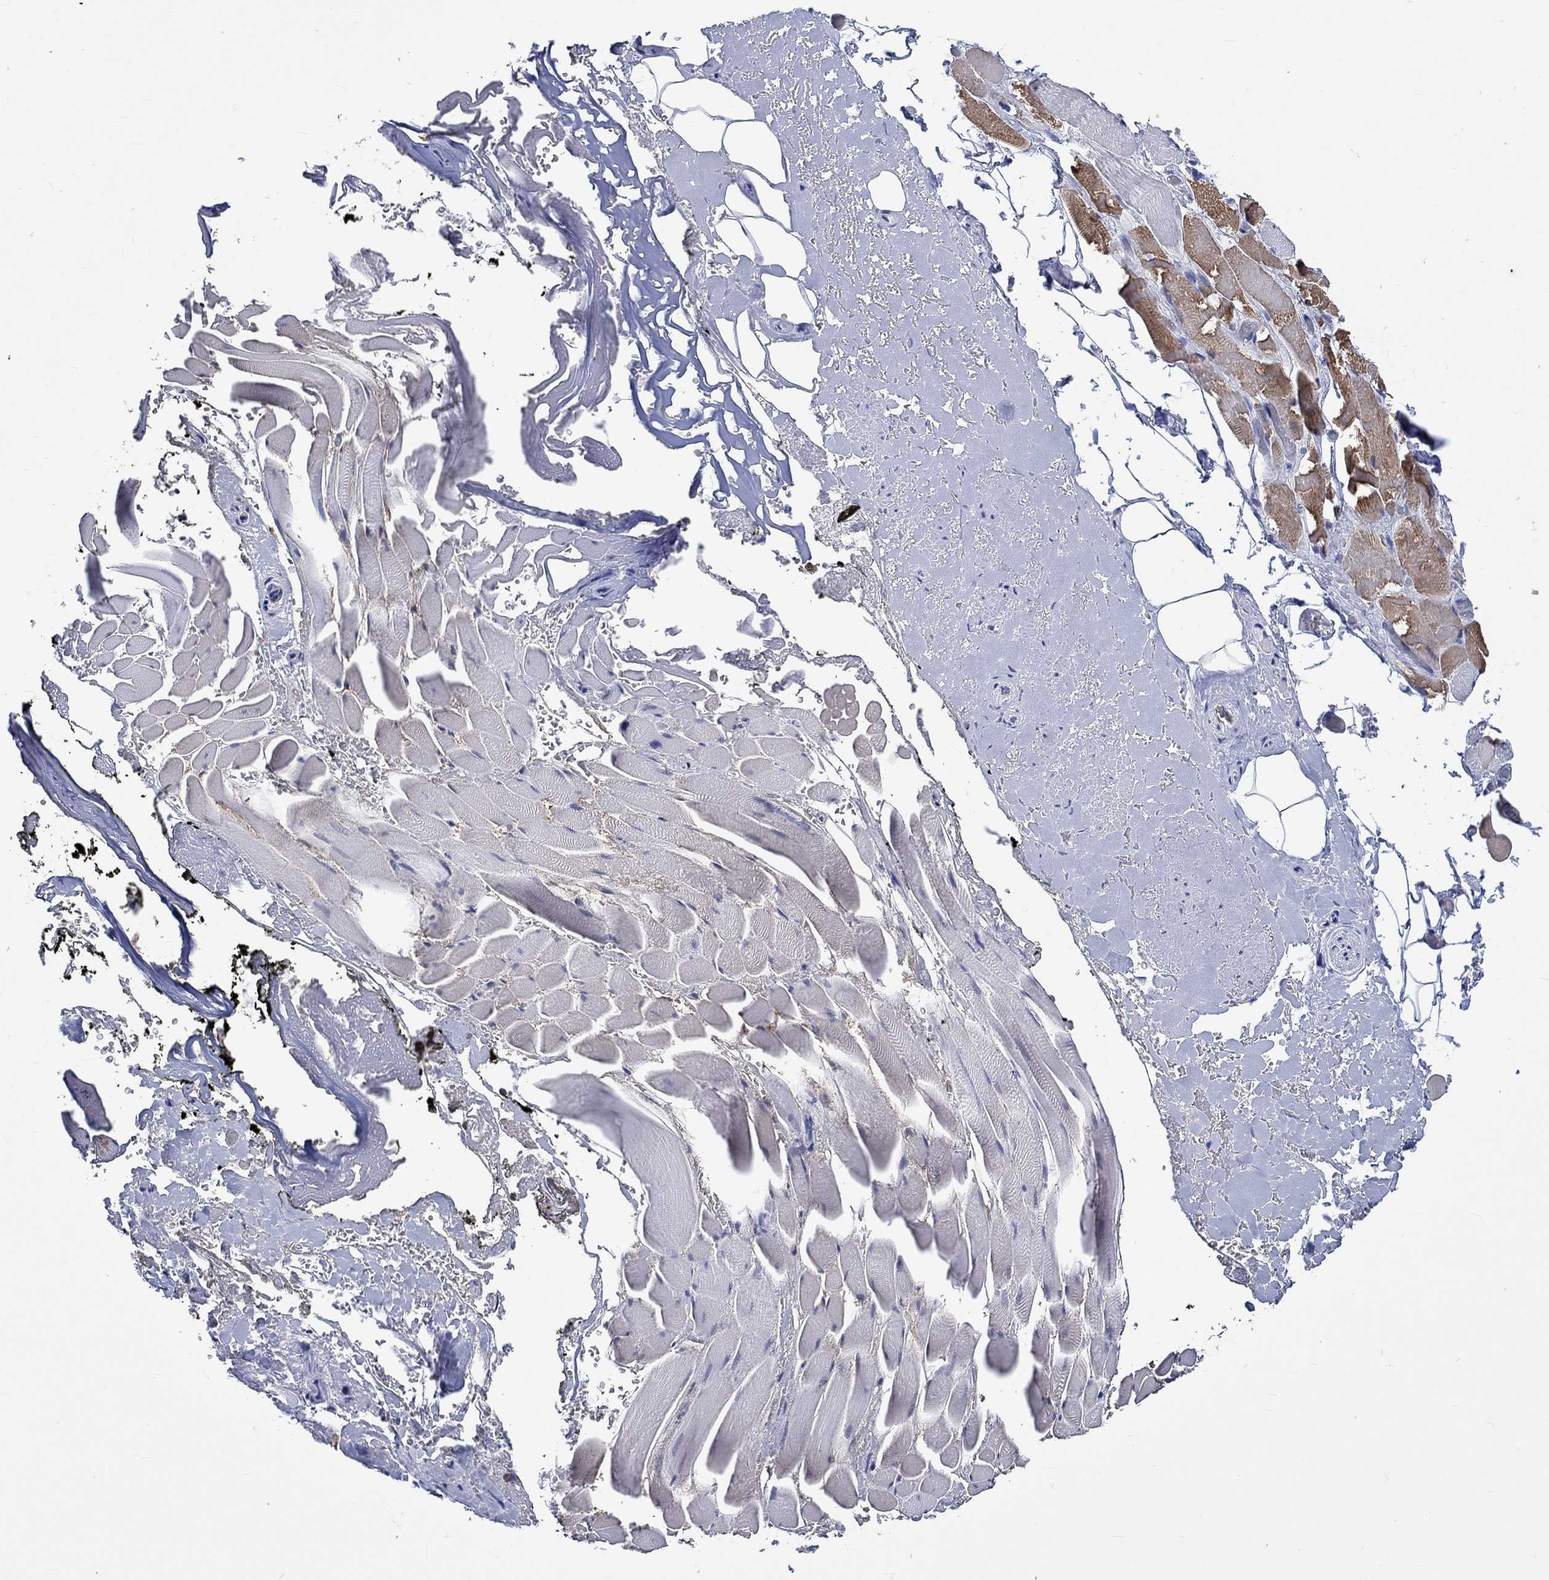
{"staining": {"intensity": "negative", "quantity": "none", "location": "none"}, "tissue": "adipose tissue", "cell_type": "Adipocytes", "image_type": "normal", "snomed": [{"axis": "morphology", "description": "Normal tissue, NOS"}, {"axis": "topography", "description": "Anal"}, {"axis": "topography", "description": "Peripheral nerve tissue"}], "caption": "IHC micrograph of benign adipose tissue: human adipose tissue stained with DAB (3,3'-diaminobenzidine) exhibits no significant protein staining in adipocytes. (Stains: DAB (3,3'-diaminobenzidine) IHC with hematoxylin counter stain, Microscopy: brightfield microscopy at high magnification).", "gene": "KLHL33", "patient": {"sex": "male", "age": 53}}